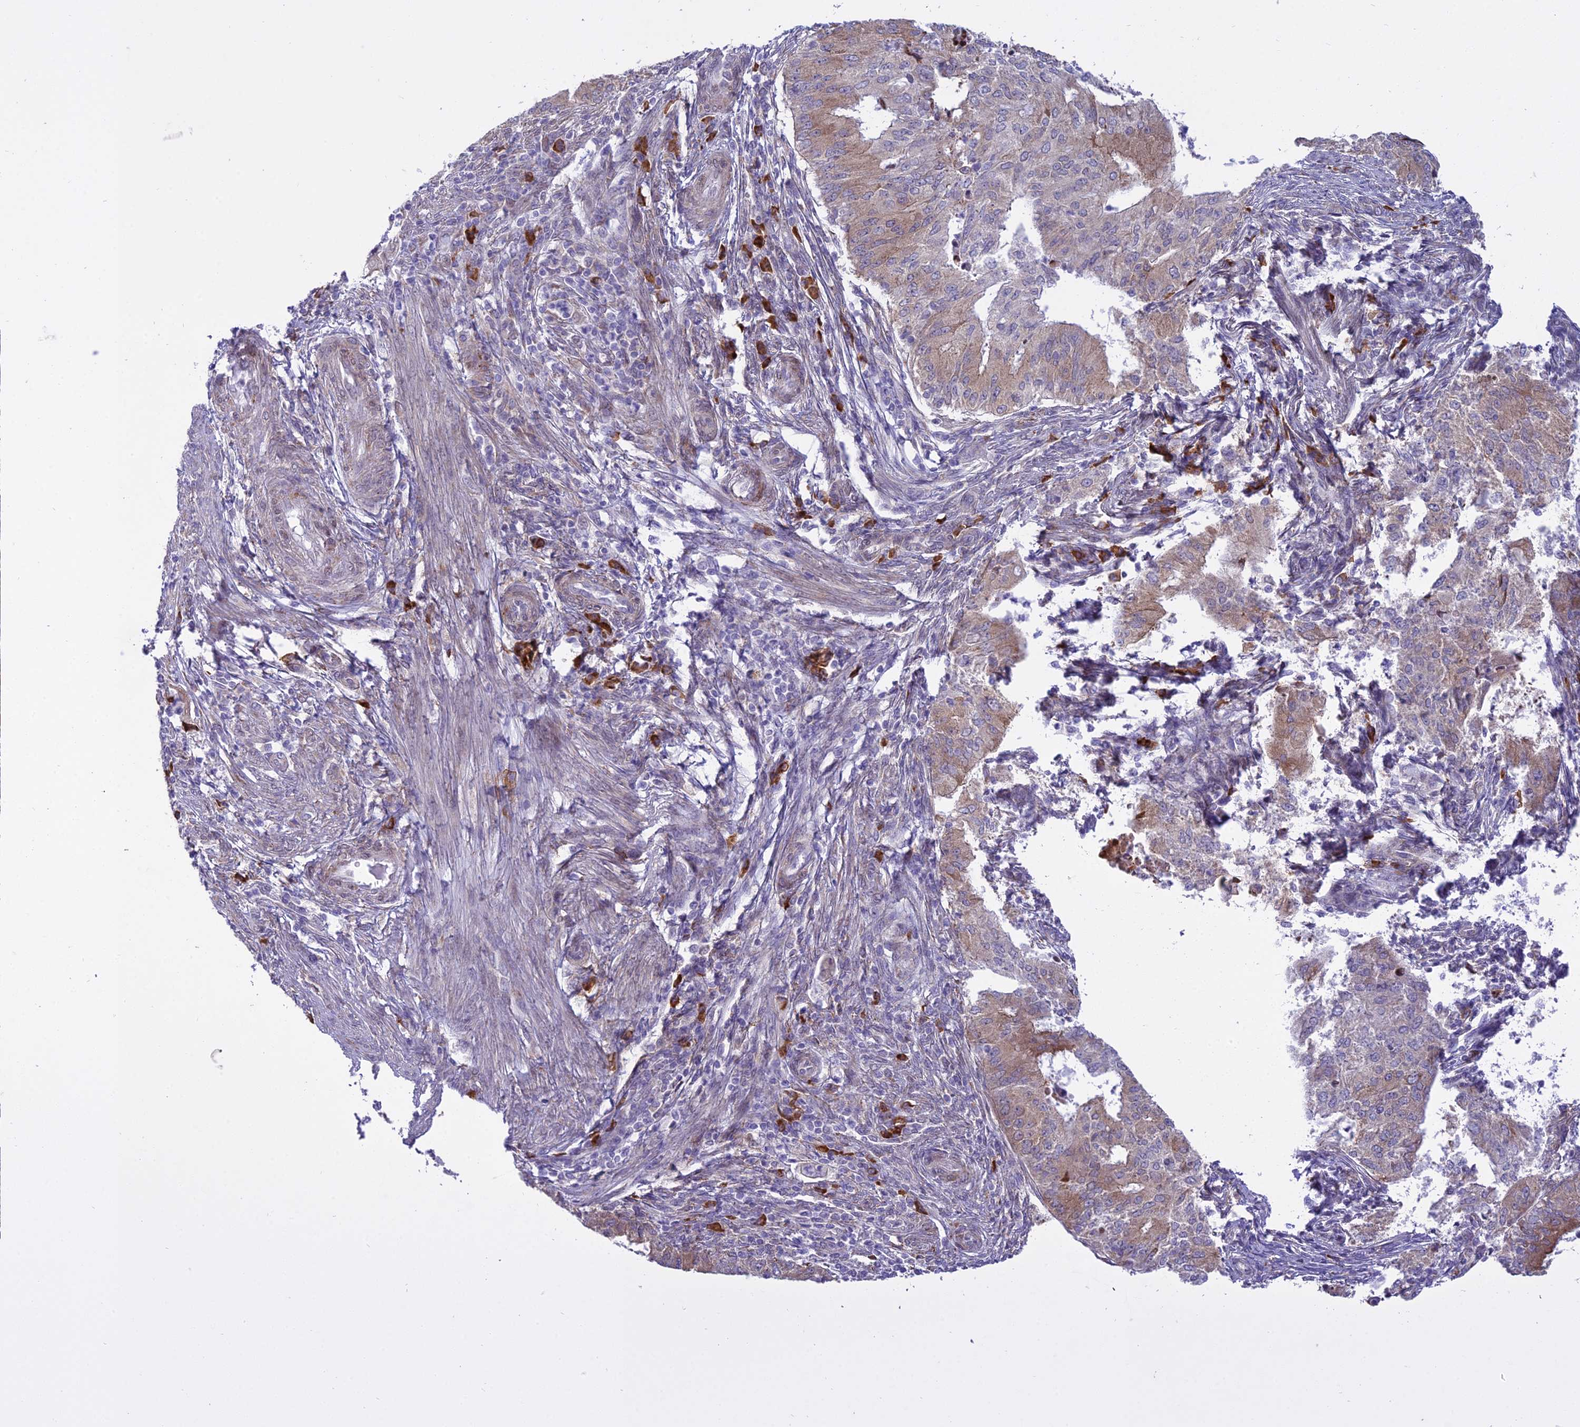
{"staining": {"intensity": "weak", "quantity": "25%-75%", "location": "cytoplasmic/membranous"}, "tissue": "endometrial cancer", "cell_type": "Tumor cells", "image_type": "cancer", "snomed": [{"axis": "morphology", "description": "Adenocarcinoma, NOS"}, {"axis": "topography", "description": "Endometrium"}], "caption": "Endometrial adenocarcinoma was stained to show a protein in brown. There is low levels of weak cytoplasmic/membranous positivity in approximately 25%-75% of tumor cells.", "gene": "NEURL2", "patient": {"sex": "female", "age": 50}}